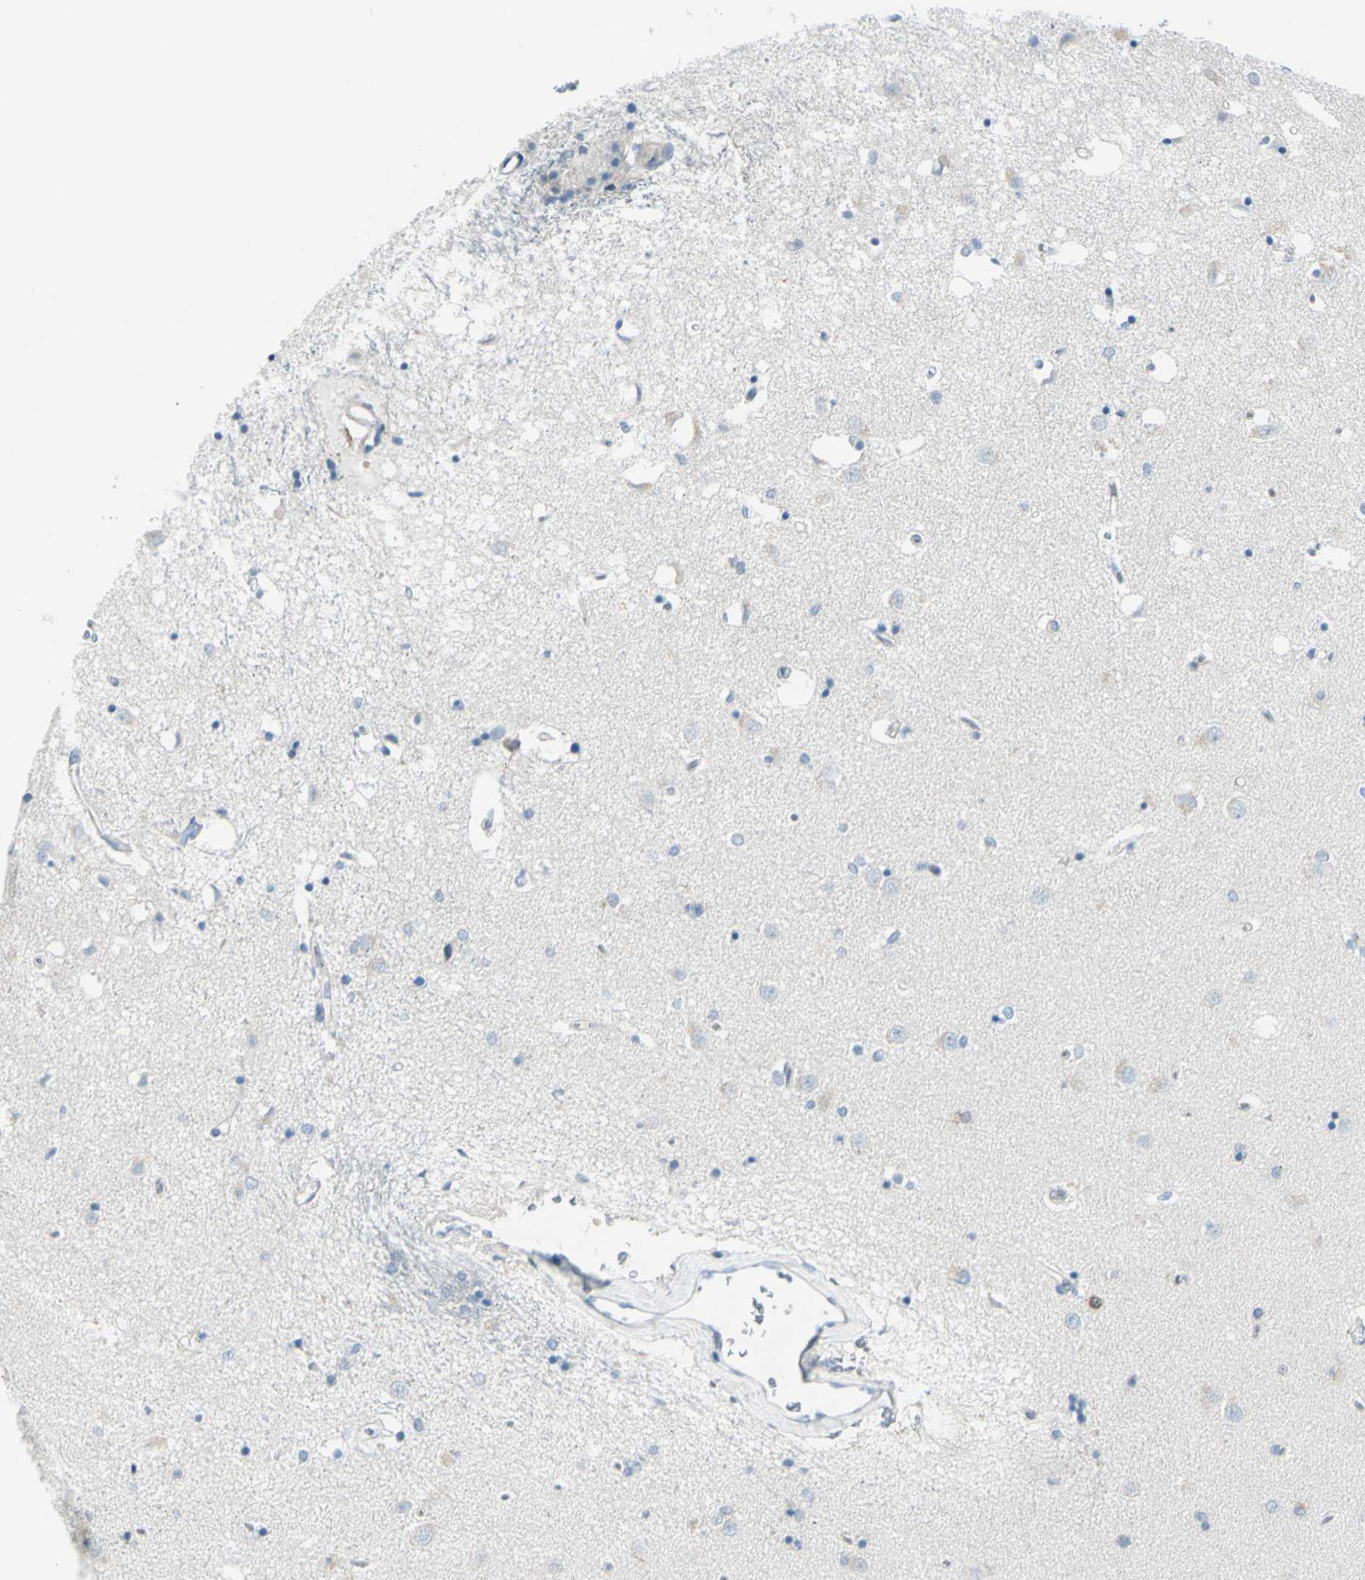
{"staining": {"intensity": "negative", "quantity": "none", "location": "none"}, "tissue": "caudate", "cell_type": "Glial cells", "image_type": "normal", "snomed": [{"axis": "morphology", "description": "Normal tissue, NOS"}, {"axis": "topography", "description": "Lateral ventricle wall"}], "caption": "This histopathology image is of unremarkable caudate stained with immunohistochemistry (IHC) to label a protein in brown with the nuclei are counter-stained blue. There is no positivity in glial cells.", "gene": "TRAF1", "patient": {"sex": "female", "age": 54}}